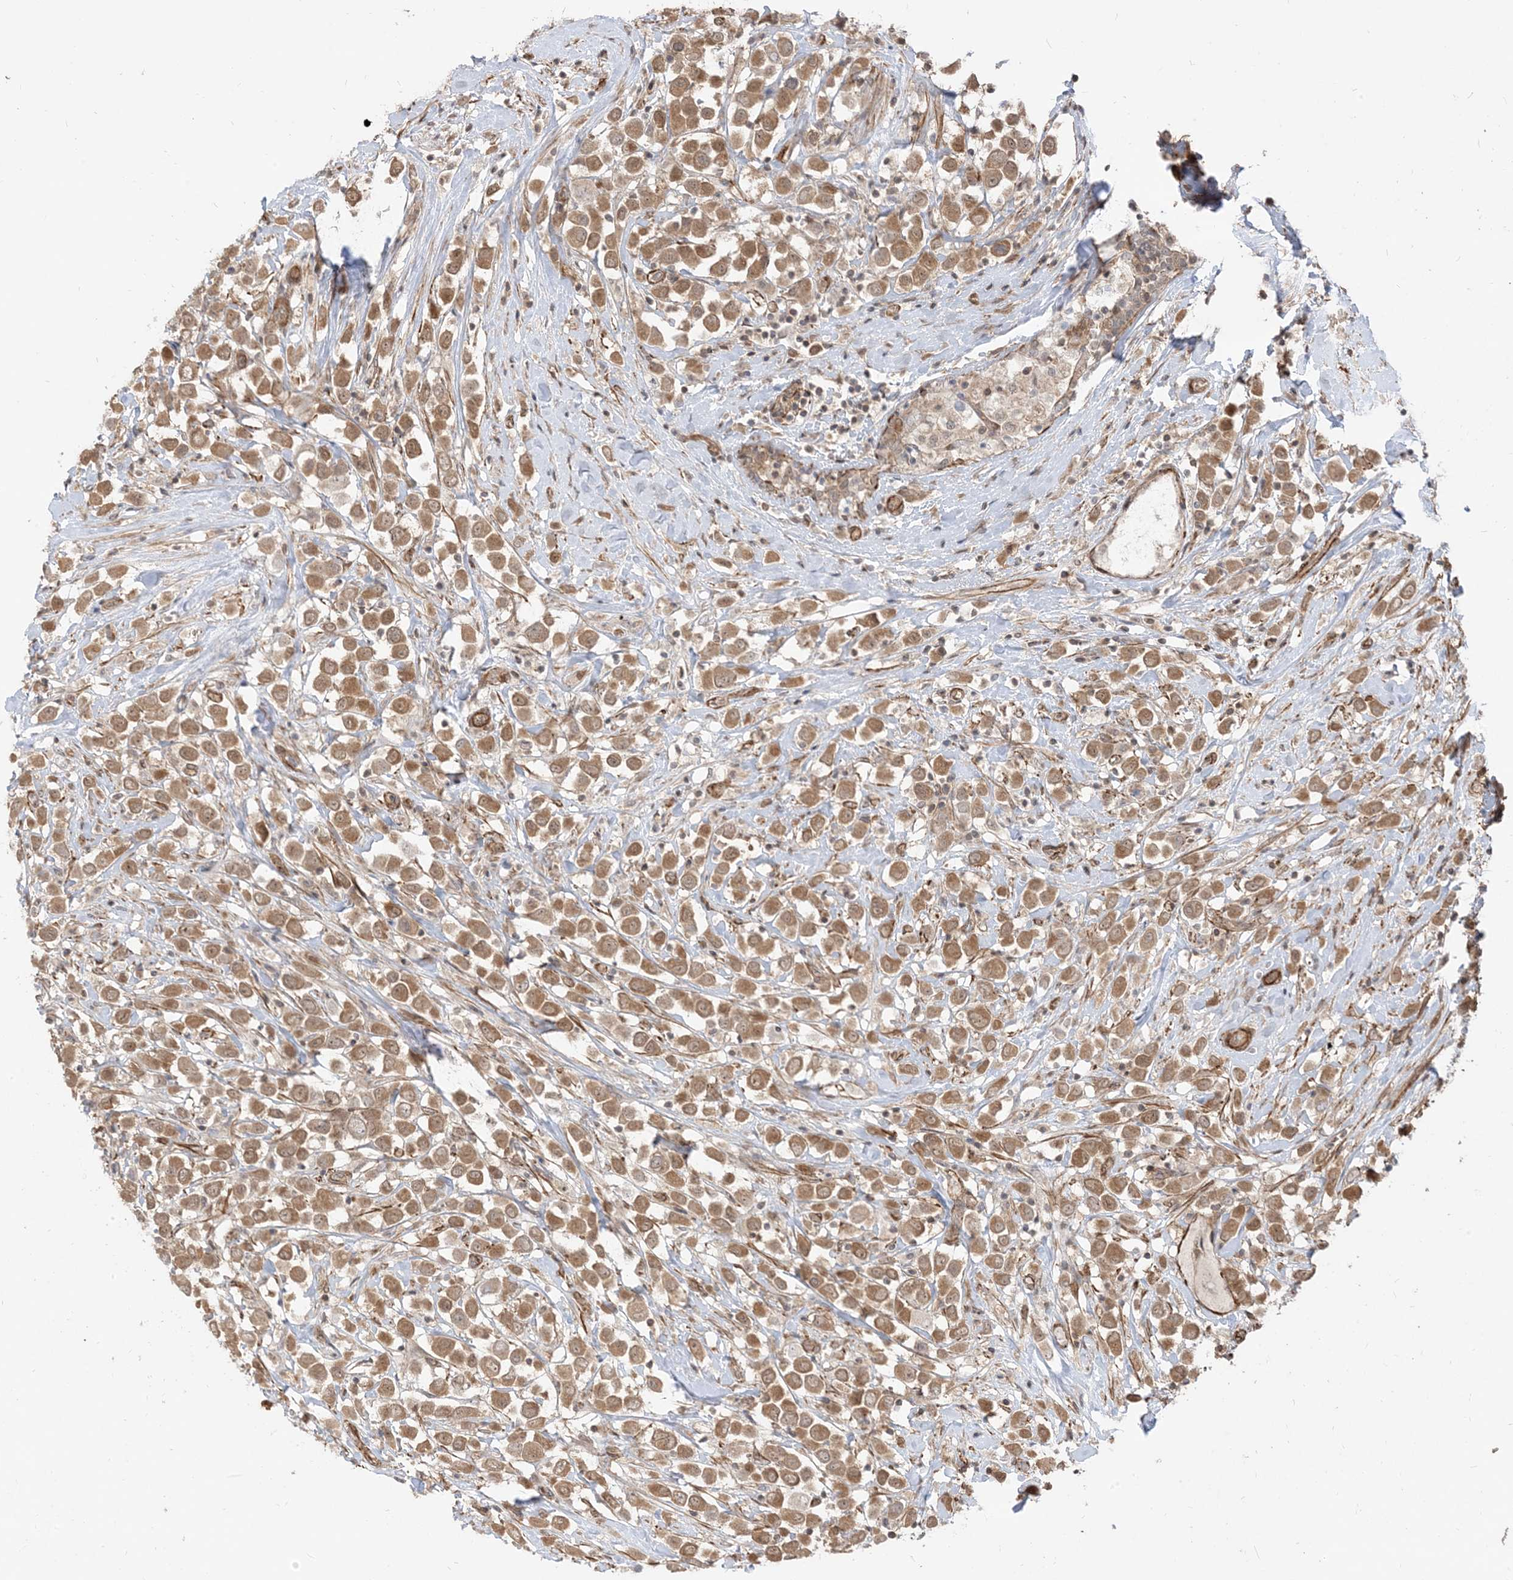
{"staining": {"intensity": "moderate", "quantity": ">75%", "location": "cytoplasmic/membranous"}, "tissue": "breast cancer", "cell_type": "Tumor cells", "image_type": "cancer", "snomed": [{"axis": "morphology", "description": "Duct carcinoma"}, {"axis": "topography", "description": "Breast"}], "caption": "A medium amount of moderate cytoplasmic/membranous expression is identified in approximately >75% of tumor cells in infiltrating ductal carcinoma (breast) tissue. (DAB IHC with brightfield microscopy, high magnification).", "gene": "TBCC", "patient": {"sex": "female", "age": 61}}